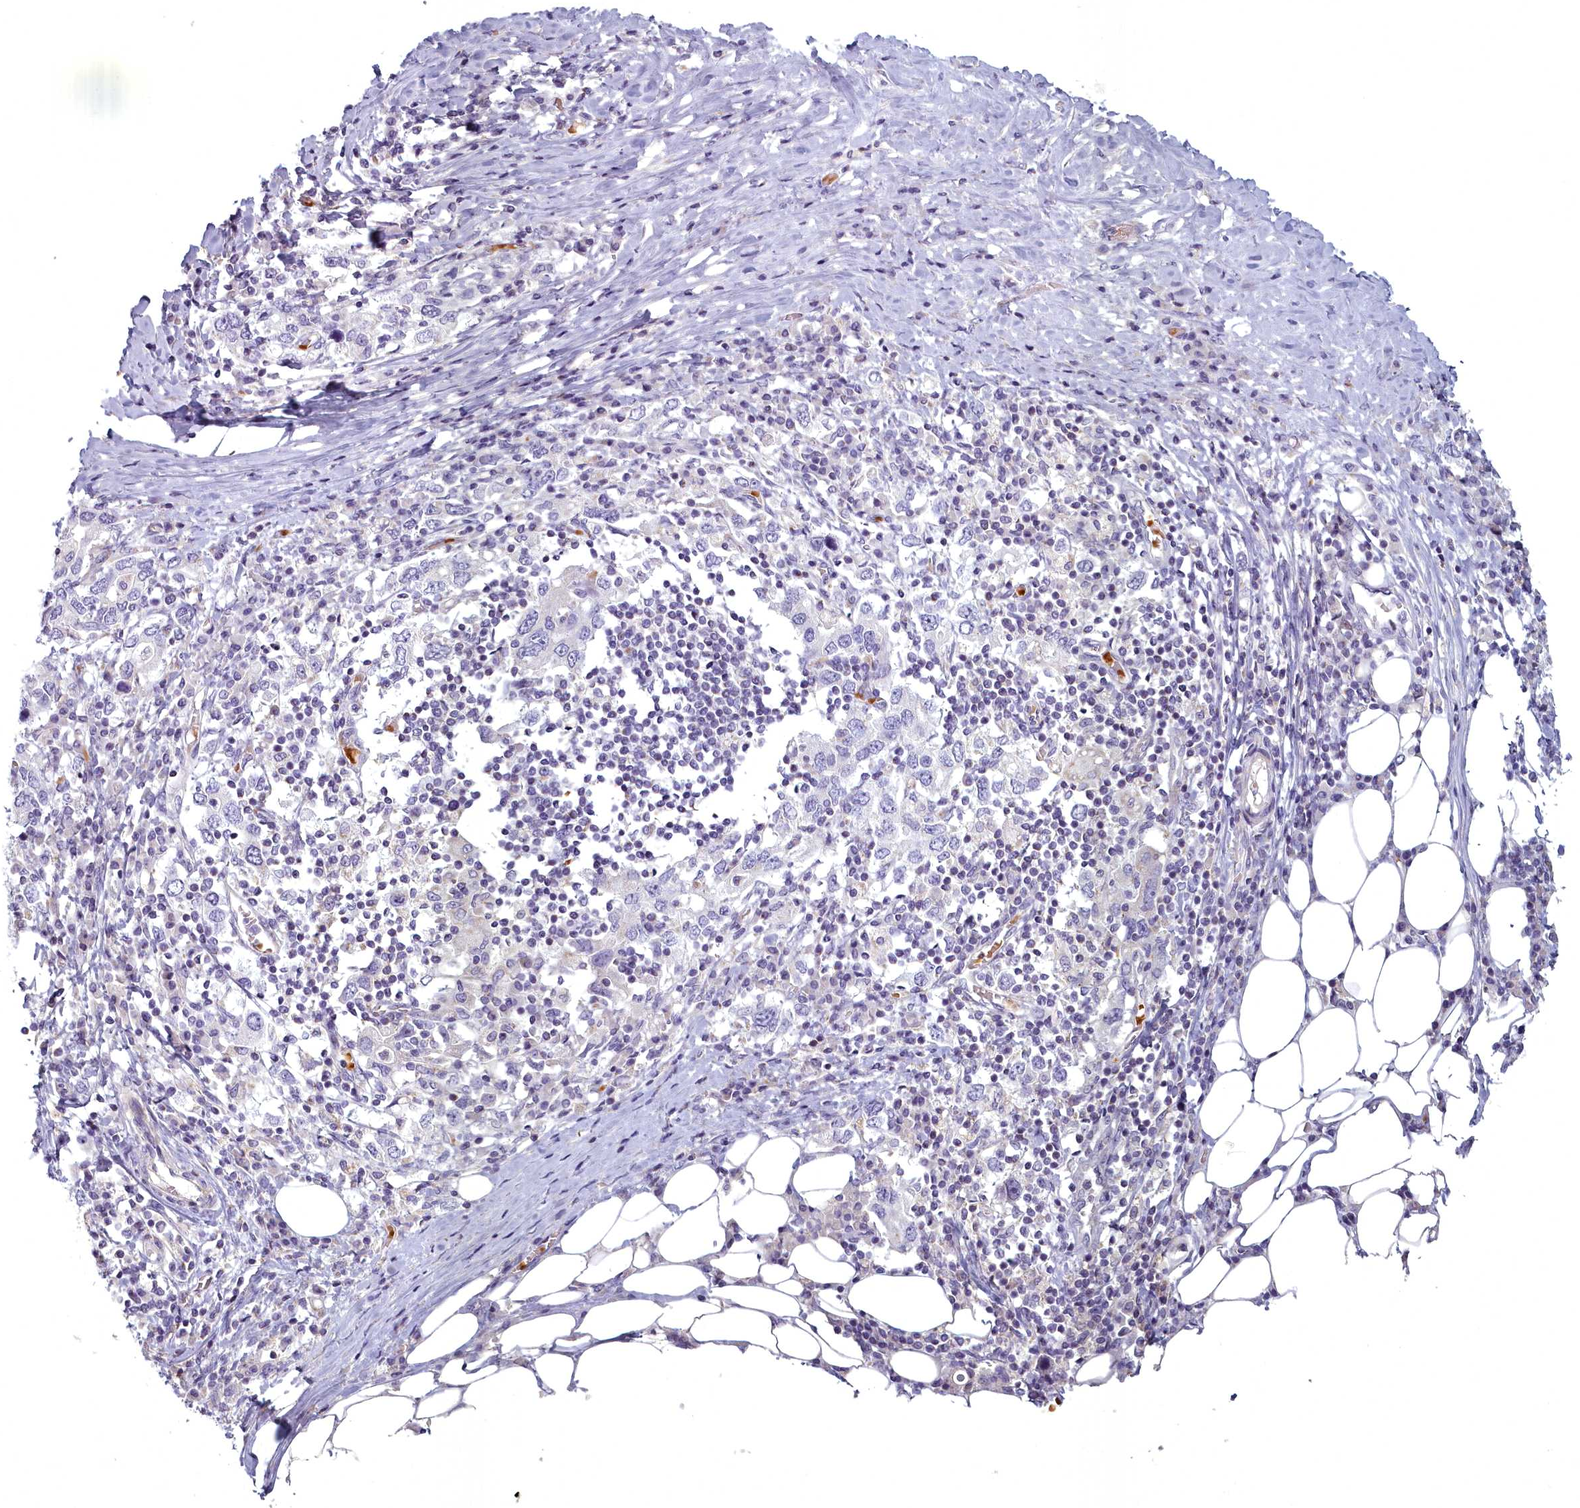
{"staining": {"intensity": "negative", "quantity": "none", "location": "none"}, "tissue": "stomach cancer", "cell_type": "Tumor cells", "image_type": "cancer", "snomed": [{"axis": "morphology", "description": "Adenocarcinoma, NOS"}, {"axis": "topography", "description": "Stomach, upper"}, {"axis": "topography", "description": "Stomach"}], "caption": "Stomach cancer (adenocarcinoma) was stained to show a protein in brown. There is no significant expression in tumor cells. Nuclei are stained in blue.", "gene": "ARL15", "patient": {"sex": "male", "age": 62}}